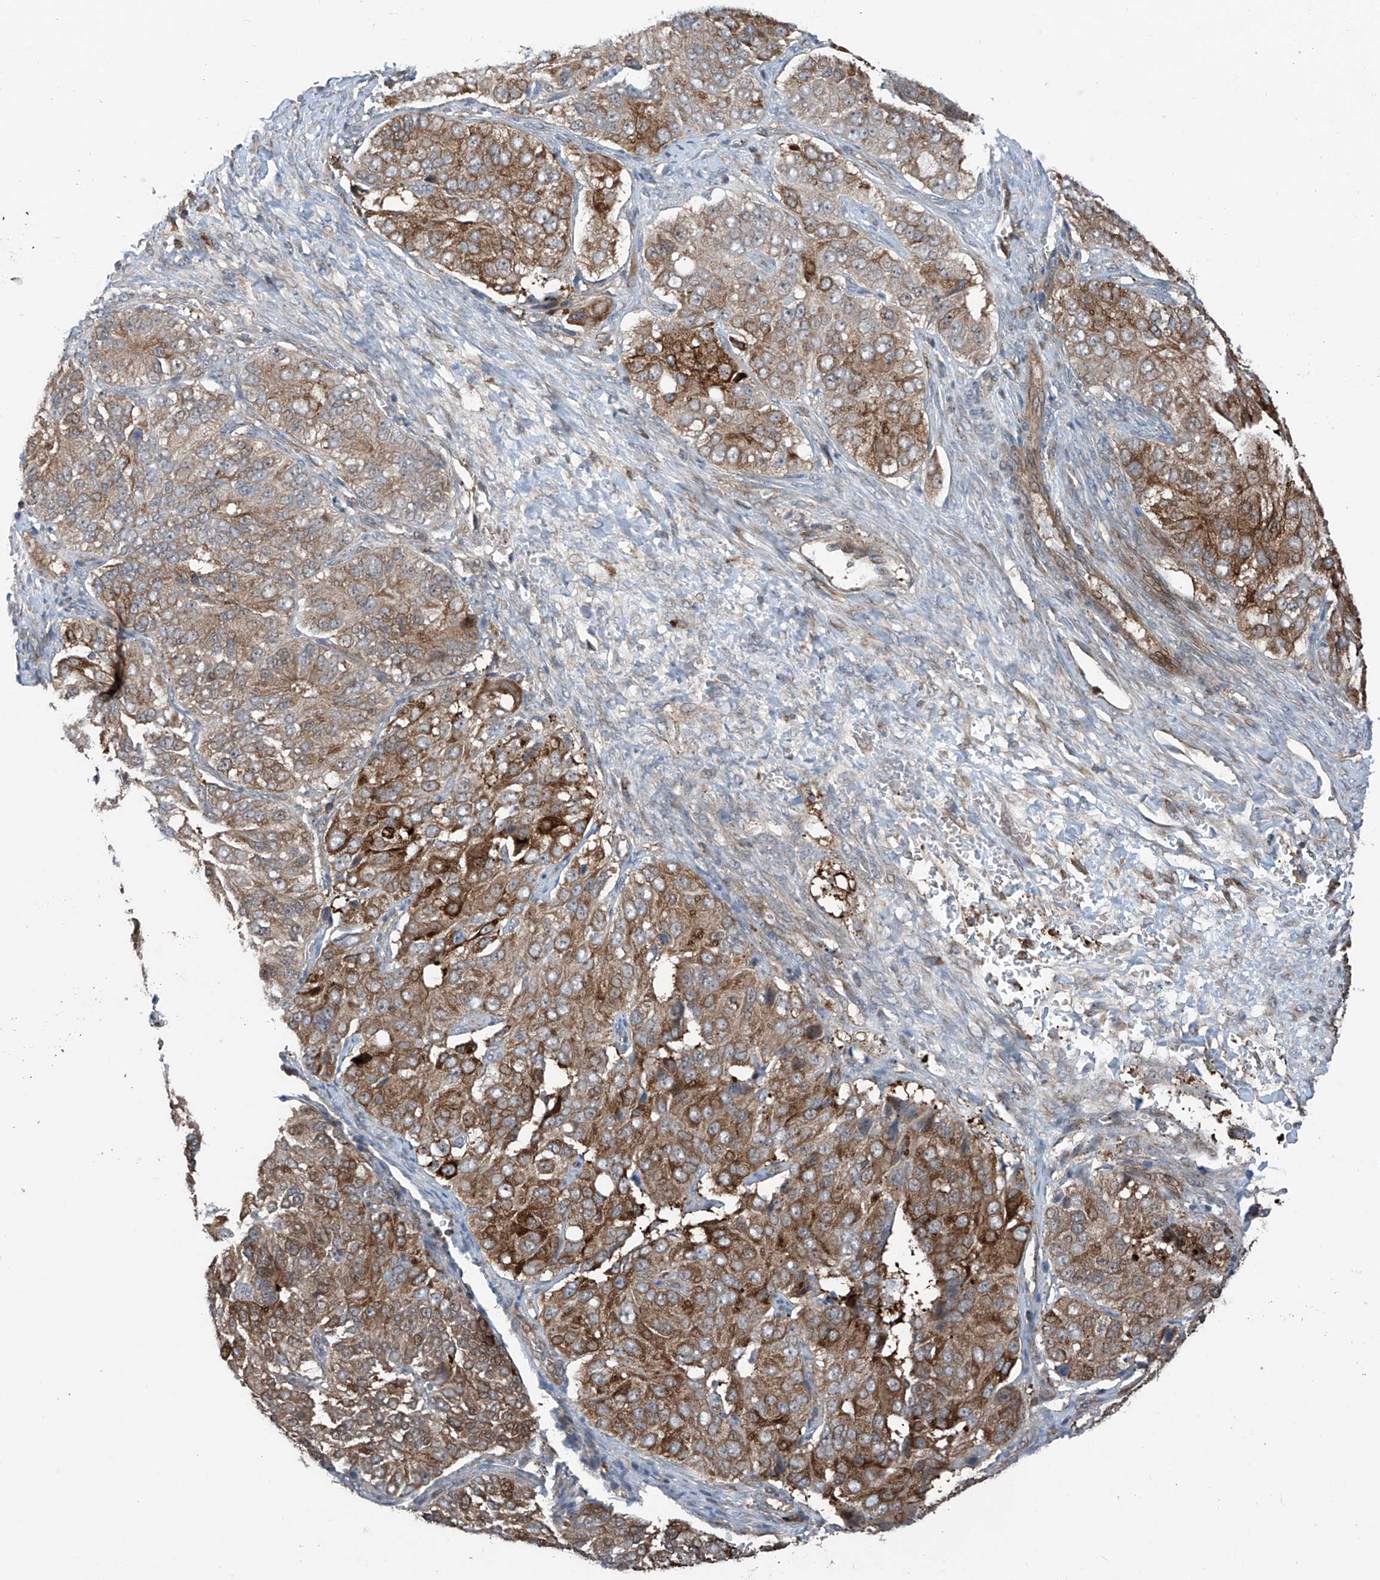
{"staining": {"intensity": "moderate", "quantity": ">75%", "location": "cytoplasmic/membranous"}, "tissue": "ovarian cancer", "cell_type": "Tumor cells", "image_type": "cancer", "snomed": [{"axis": "morphology", "description": "Carcinoma, endometroid"}, {"axis": "topography", "description": "Ovary"}], "caption": "Immunohistochemistry of human ovarian endometroid carcinoma shows medium levels of moderate cytoplasmic/membranous expression in approximately >75% of tumor cells.", "gene": "SAMD3", "patient": {"sex": "female", "age": 51}}